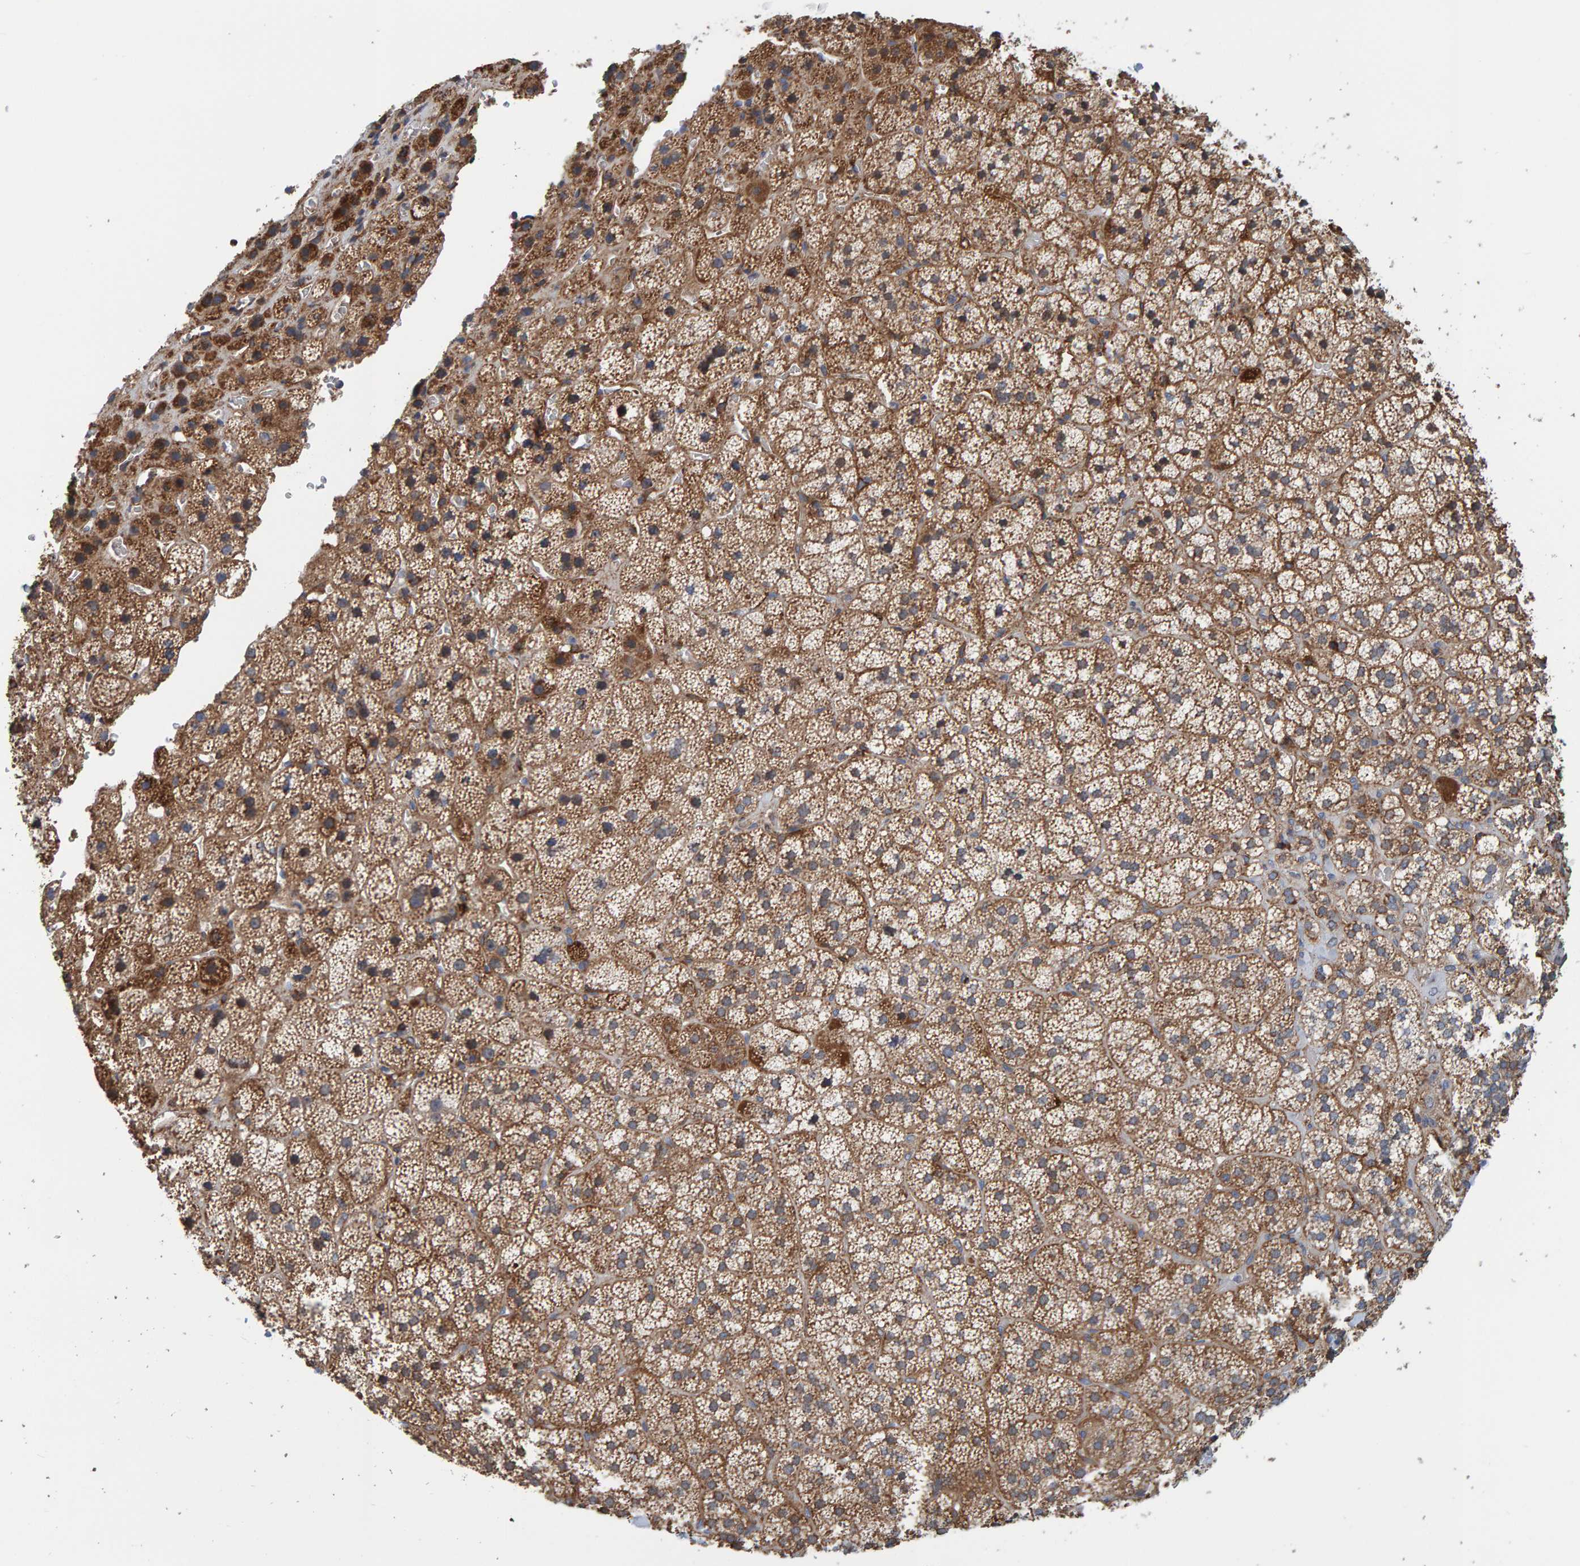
{"staining": {"intensity": "strong", "quantity": ">75%", "location": "cytoplasmic/membranous"}, "tissue": "adrenal gland", "cell_type": "Glandular cells", "image_type": "normal", "snomed": [{"axis": "morphology", "description": "Normal tissue, NOS"}, {"axis": "topography", "description": "Adrenal gland"}], "caption": "Protein staining of benign adrenal gland demonstrates strong cytoplasmic/membranous staining in about >75% of glandular cells. (DAB (3,3'-diaminobenzidine) IHC with brightfield microscopy, high magnification).", "gene": "MRPL45", "patient": {"sex": "female", "age": 44}}